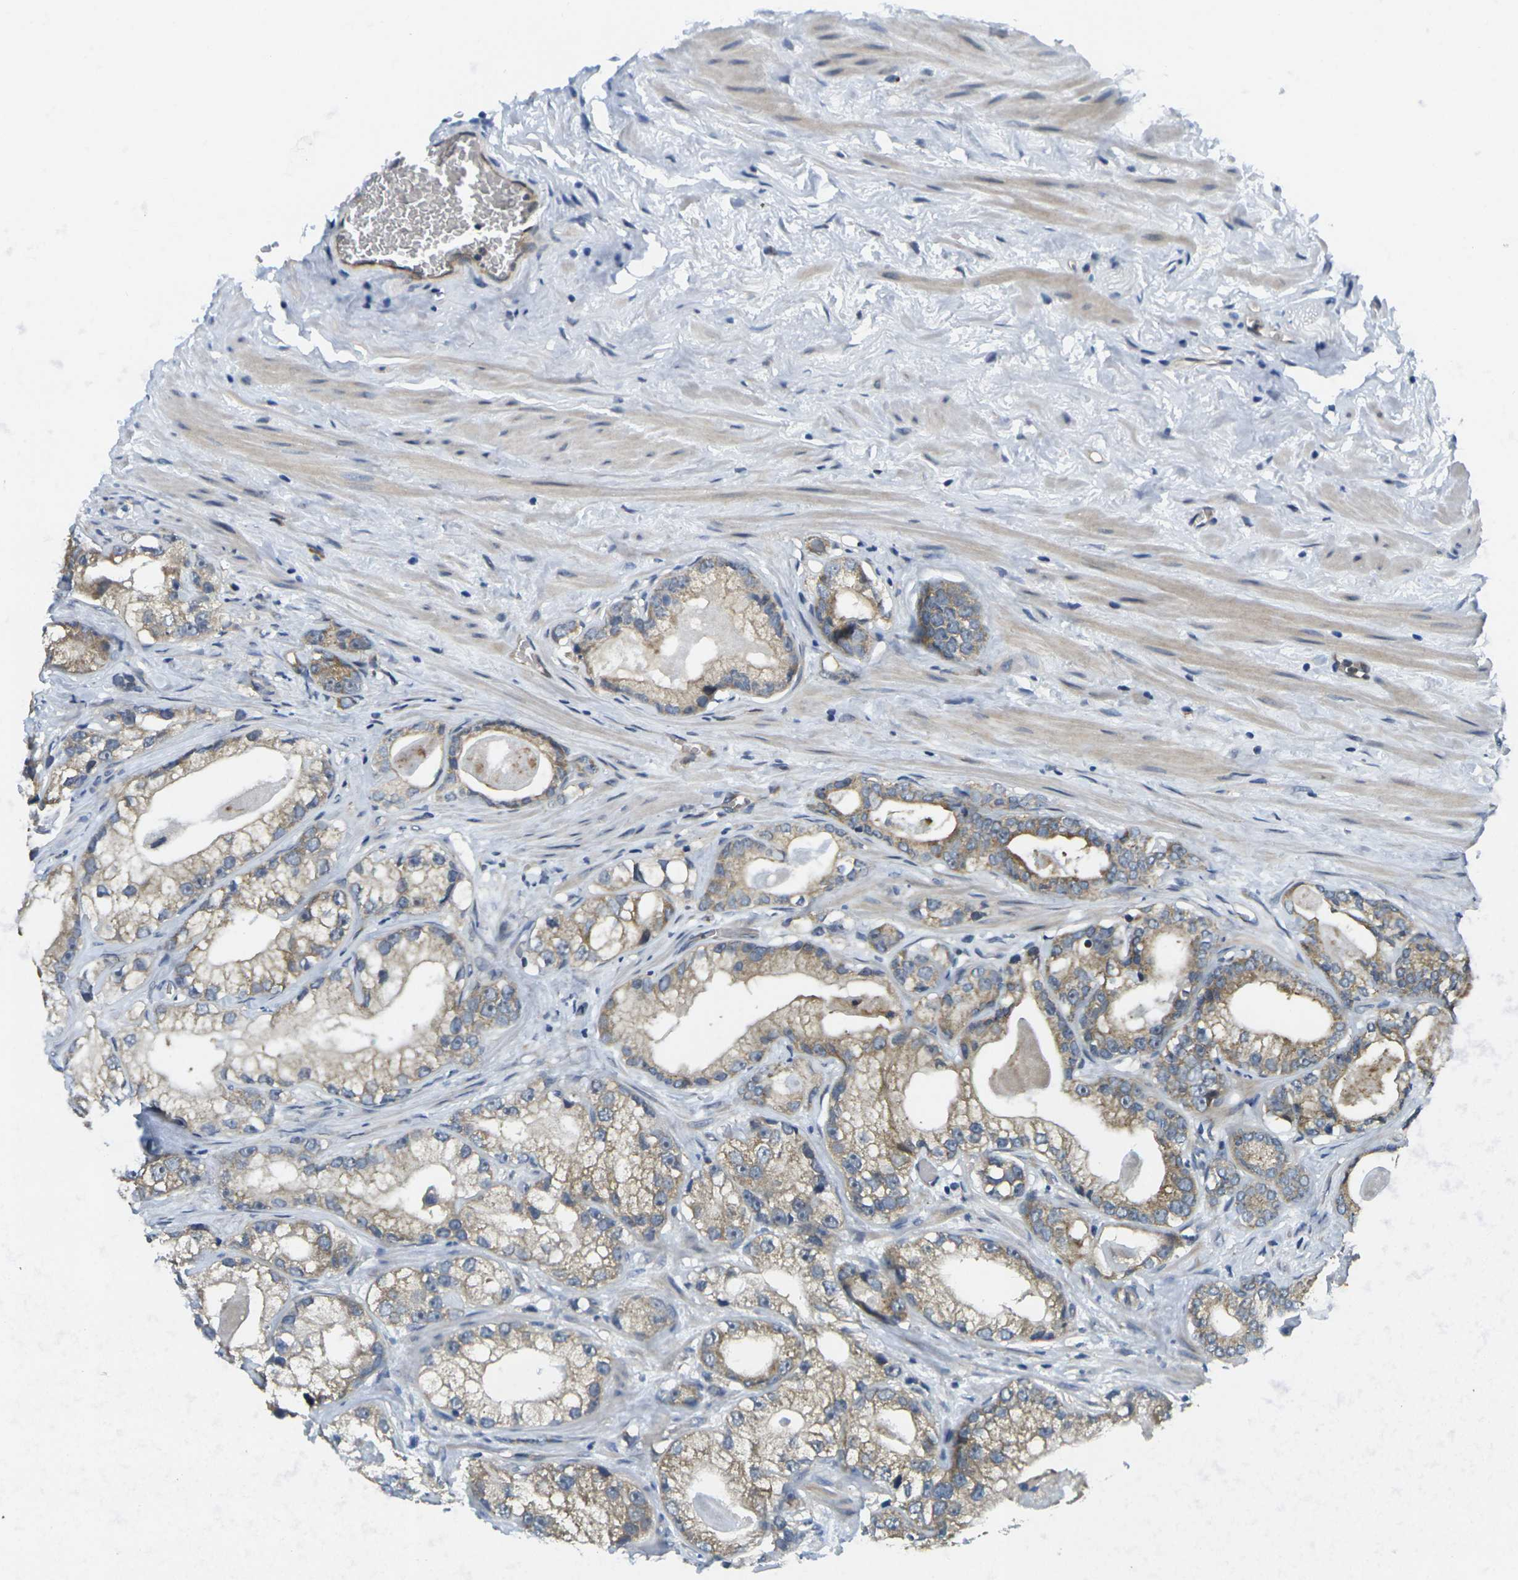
{"staining": {"intensity": "moderate", "quantity": "25%-75%", "location": "cytoplasmic/membranous"}, "tissue": "prostate cancer", "cell_type": "Tumor cells", "image_type": "cancer", "snomed": [{"axis": "morphology", "description": "Adenocarcinoma, Low grade"}, {"axis": "topography", "description": "Prostate"}], "caption": "Immunohistochemical staining of human adenocarcinoma (low-grade) (prostate) displays medium levels of moderate cytoplasmic/membranous protein expression in about 25%-75% of tumor cells.", "gene": "MINAR2", "patient": {"sex": "male", "age": 59}}